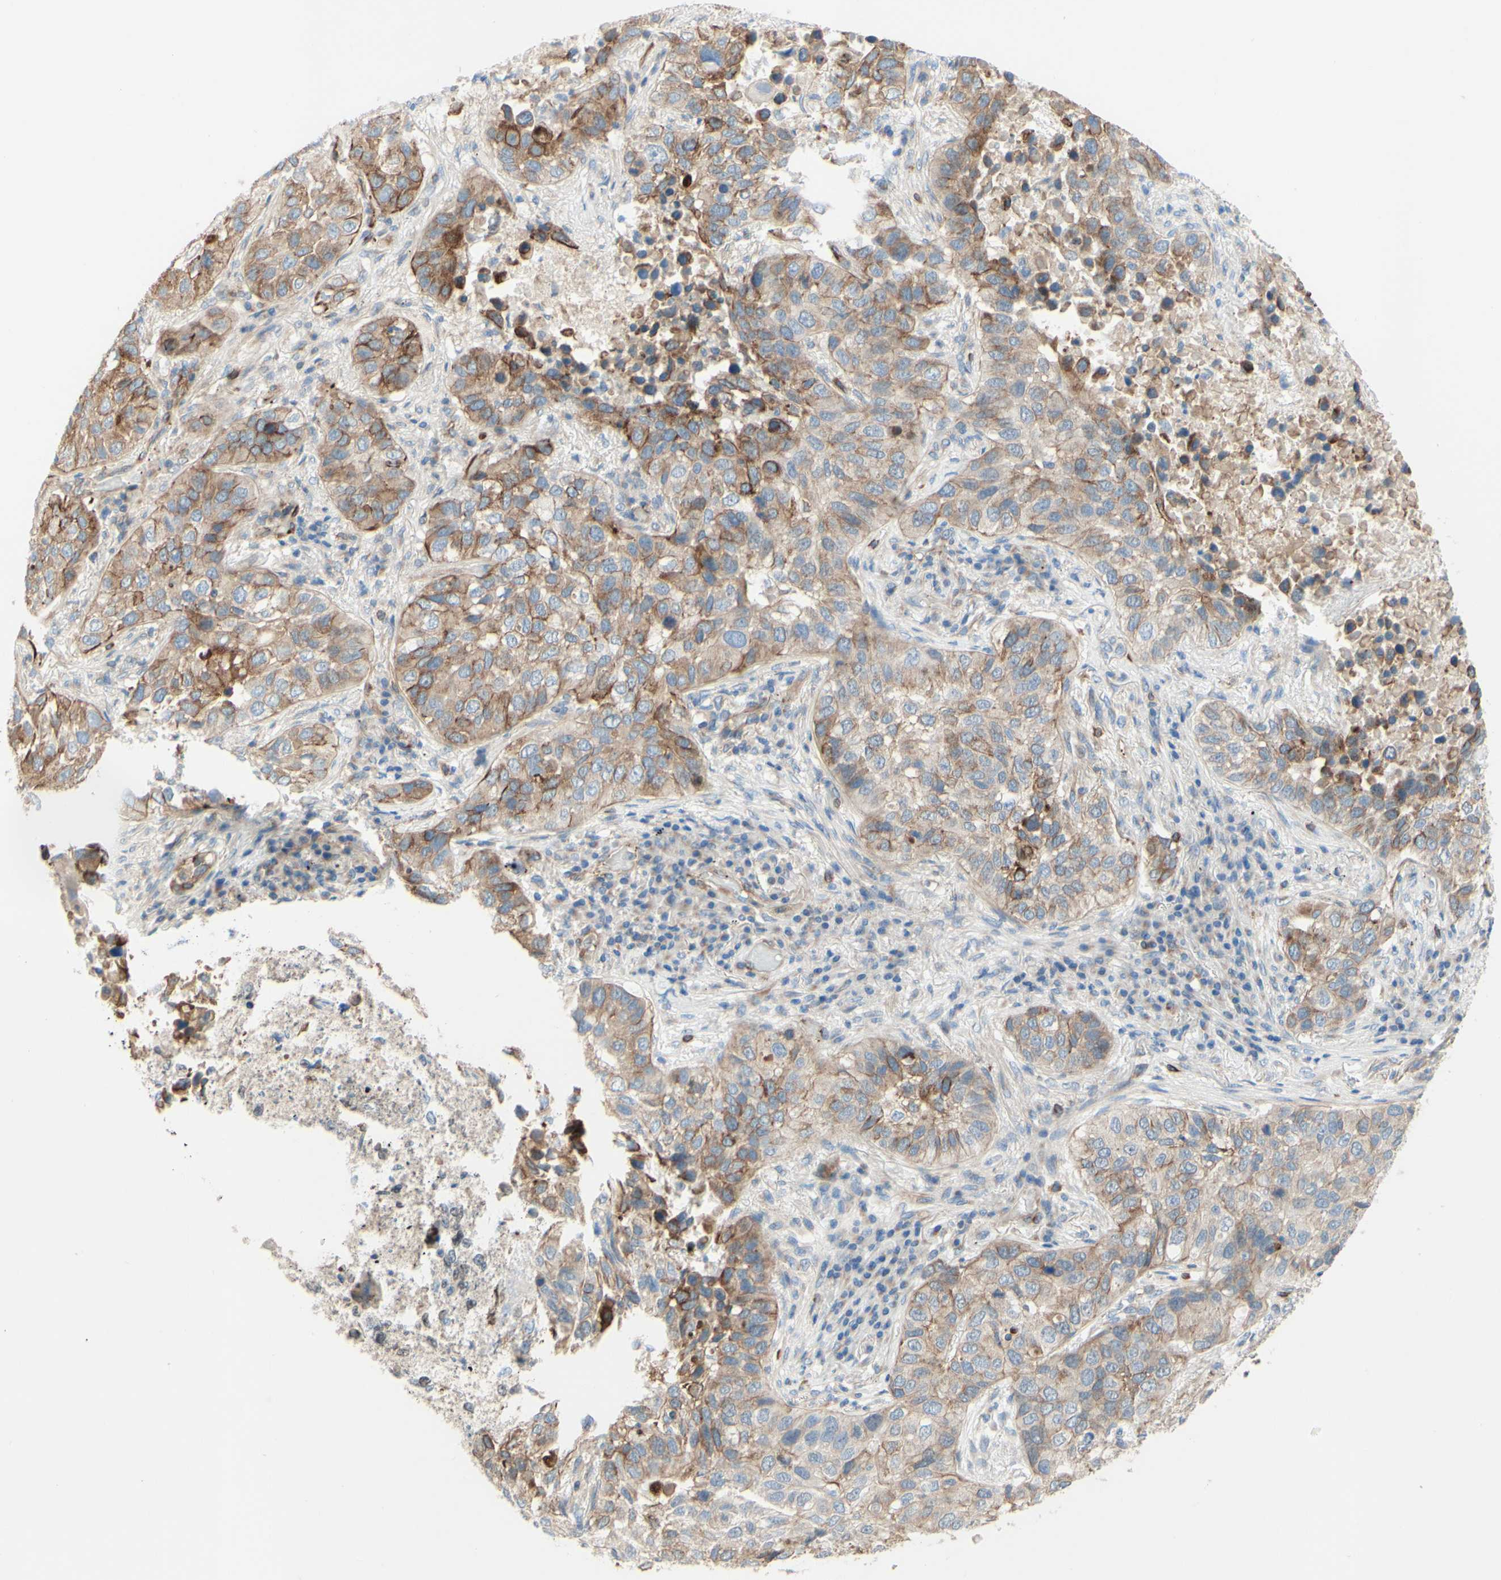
{"staining": {"intensity": "weak", "quantity": ">75%", "location": "cytoplasmic/membranous"}, "tissue": "lung cancer", "cell_type": "Tumor cells", "image_type": "cancer", "snomed": [{"axis": "morphology", "description": "Squamous cell carcinoma, NOS"}, {"axis": "topography", "description": "Lung"}], "caption": "Immunohistochemistry (IHC) histopathology image of lung squamous cell carcinoma stained for a protein (brown), which shows low levels of weak cytoplasmic/membranous positivity in about >75% of tumor cells.", "gene": "ENDOD1", "patient": {"sex": "male", "age": 57}}